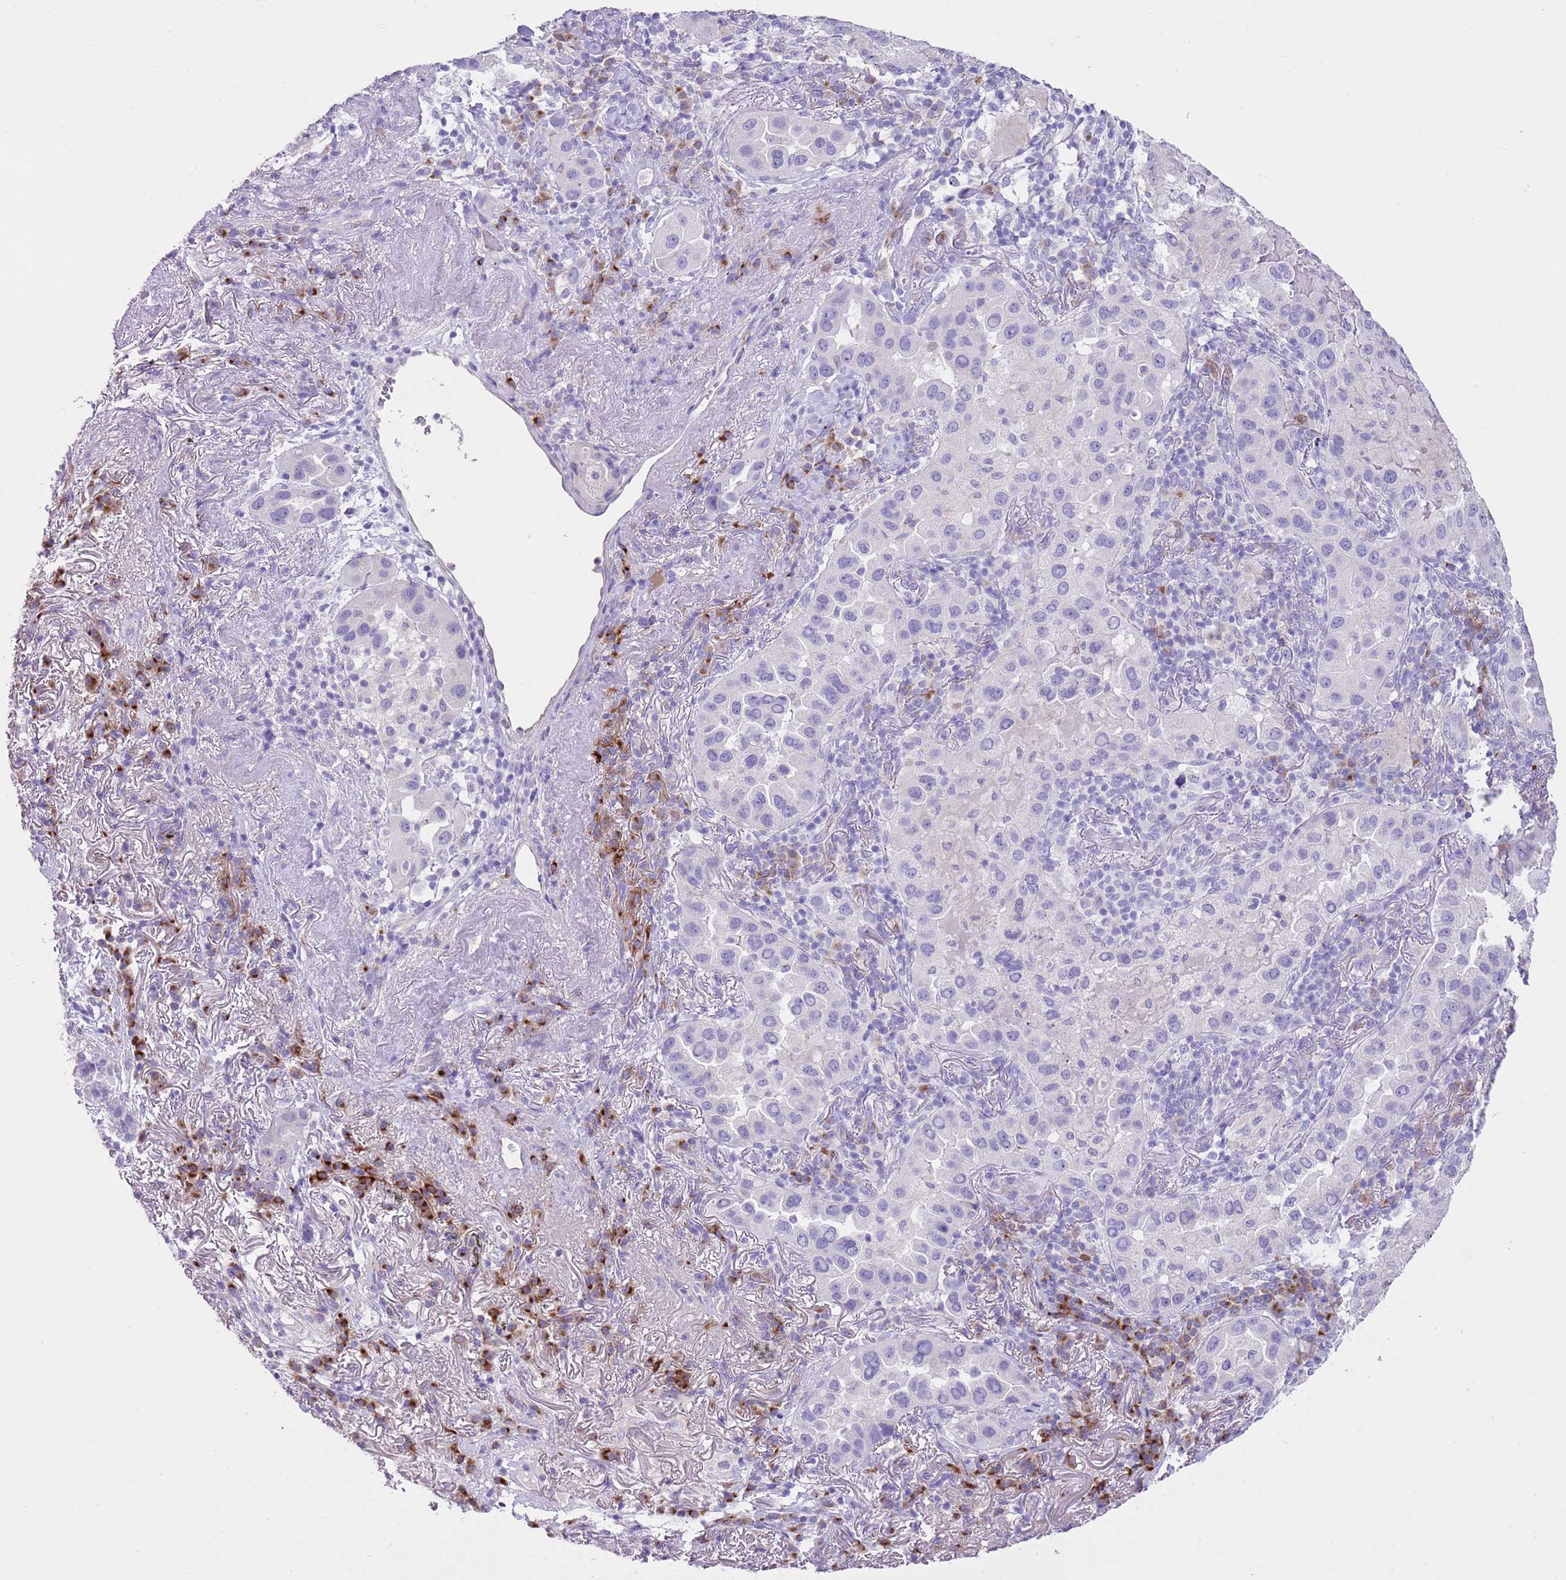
{"staining": {"intensity": "negative", "quantity": "none", "location": "none"}, "tissue": "lung cancer", "cell_type": "Tumor cells", "image_type": "cancer", "snomed": [{"axis": "morphology", "description": "Adenocarcinoma, NOS"}, {"axis": "topography", "description": "Lung"}], "caption": "Image shows no protein expression in tumor cells of lung cancer tissue.", "gene": "CLEC2A", "patient": {"sex": "female", "age": 69}}